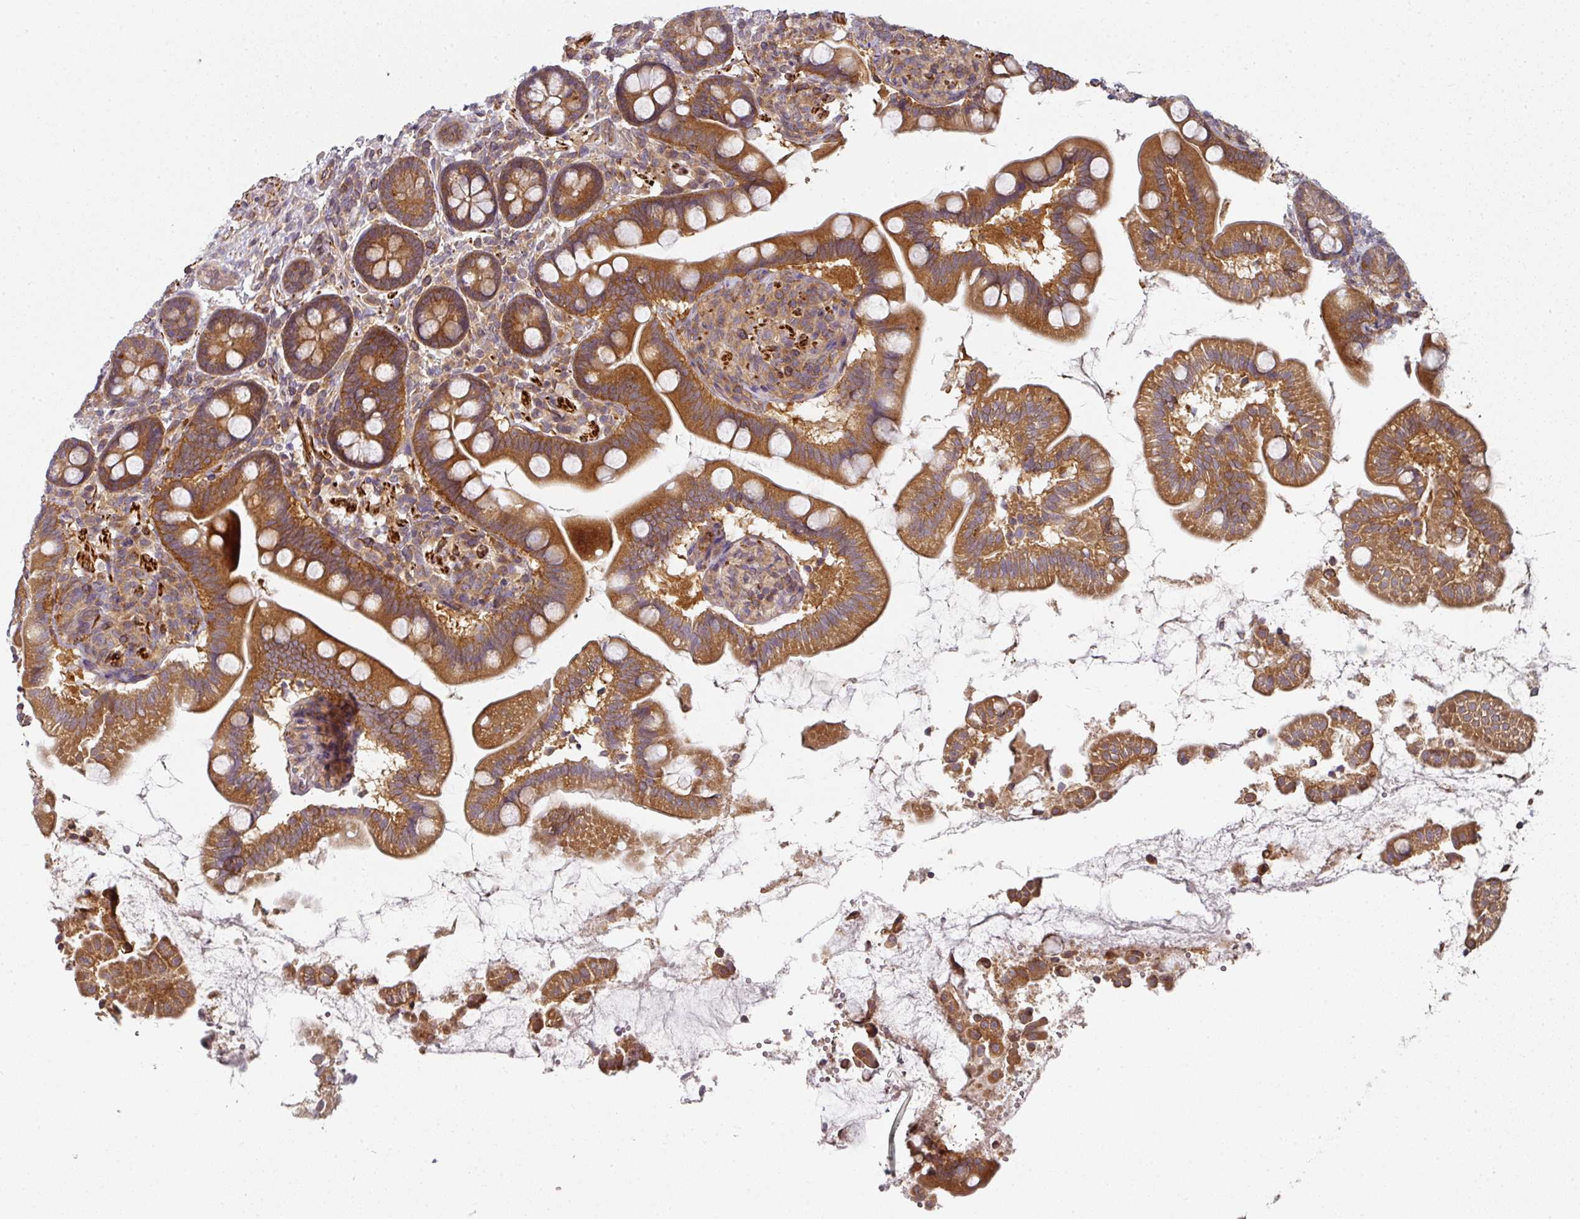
{"staining": {"intensity": "strong", "quantity": ">75%", "location": "cytoplasmic/membranous"}, "tissue": "small intestine", "cell_type": "Glandular cells", "image_type": "normal", "snomed": [{"axis": "morphology", "description": "Normal tissue, NOS"}, {"axis": "topography", "description": "Small intestine"}], "caption": "A brown stain highlights strong cytoplasmic/membranous expression of a protein in glandular cells of benign human small intestine.", "gene": "MAP2K2", "patient": {"sex": "female", "age": 64}}